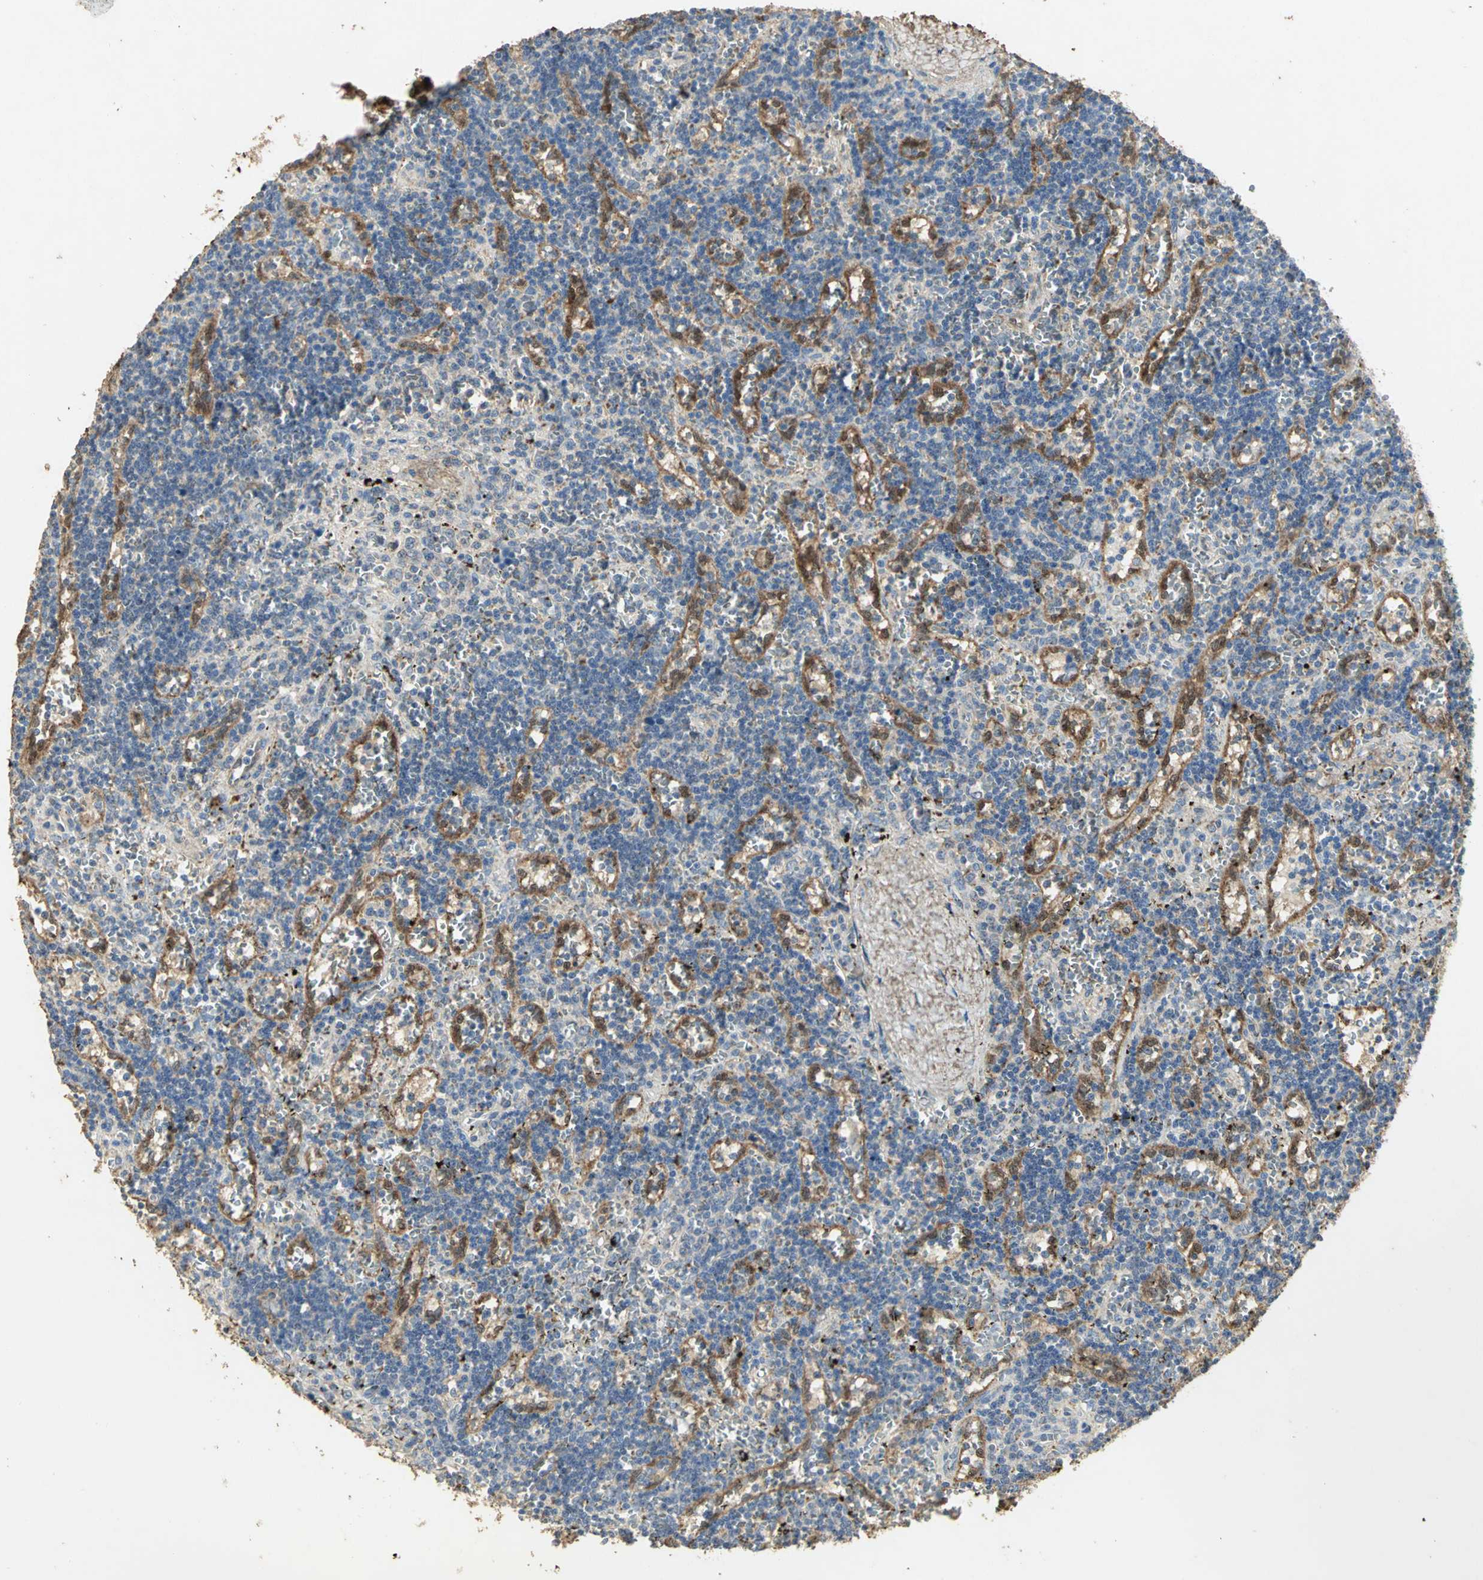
{"staining": {"intensity": "weak", "quantity": "<25%", "location": "cytoplasmic/membranous"}, "tissue": "lymphoma", "cell_type": "Tumor cells", "image_type": "cancer", "snomed": [{"axis": "morphology", "description": "Malignant lymphoma, non-Hodgkin's type, Low grade"}, {"axis": "topography", "description": "Spleen"}], "caption": "High magnification brightfield microscopy of lymphoma stained with DAB (brown) and counterstained with hematoxylin (blue): tumor cells show no significant positivity.", "gene": "ASB9", "patient": {"sex": "male", "age": 60}}